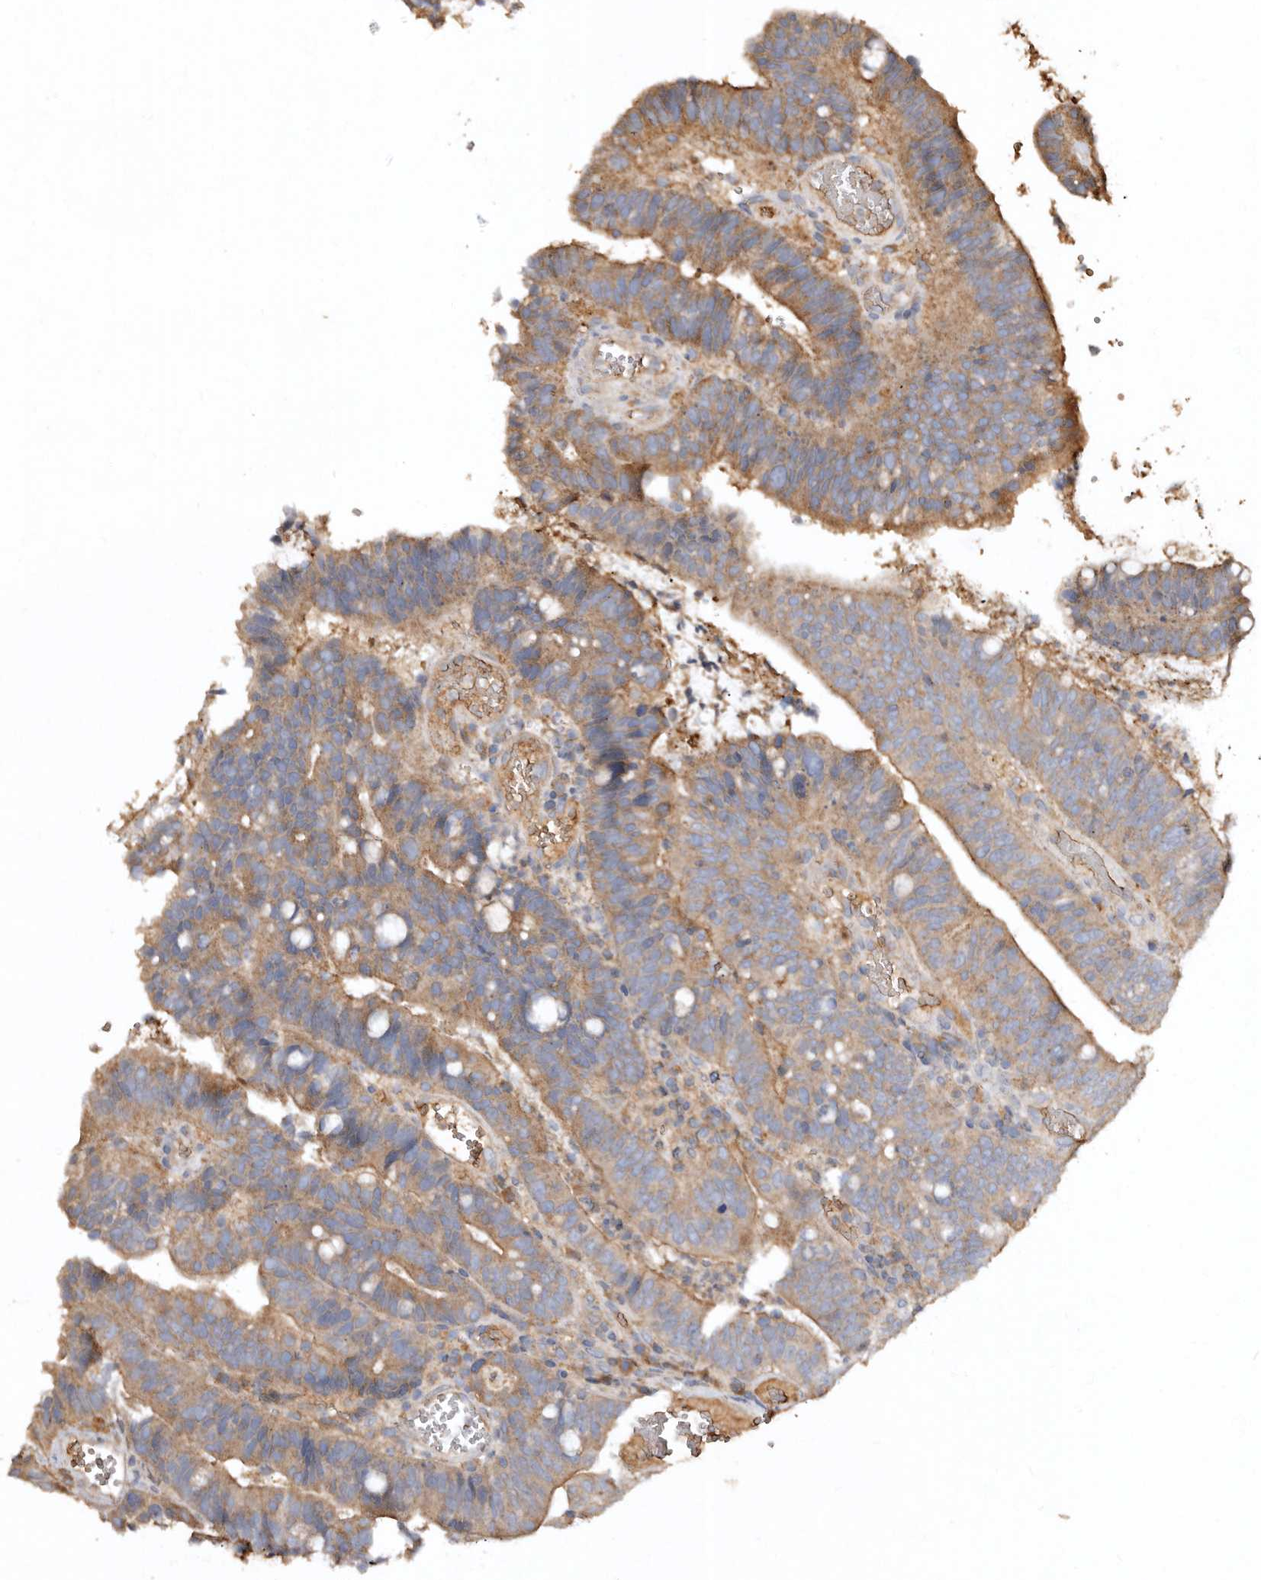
{"staining": {"intensity": "moderate", "quantity": ">75%", "location": "cytoplasmic/membranous"}, "tissue": "colorectal cancer", "cell_type": "Tumor cells", "image_type": "cancer", "snomed": [{"axis": "morphology", "description": "Adenocarcinoma, NOS"}, {"axis": "topography", "description": "Colon"}], "caption": "Adenocarcinoma (colorectal) stained with DAB (3,3'-diaminobenzidine) immunohistochemistry (IHC) shows medium levels of moderate cytoplasmic/membranous expression in about >75% of tumor cells.", "gene": "FARS2", "patient": {"sex": "female", "age": 66}}